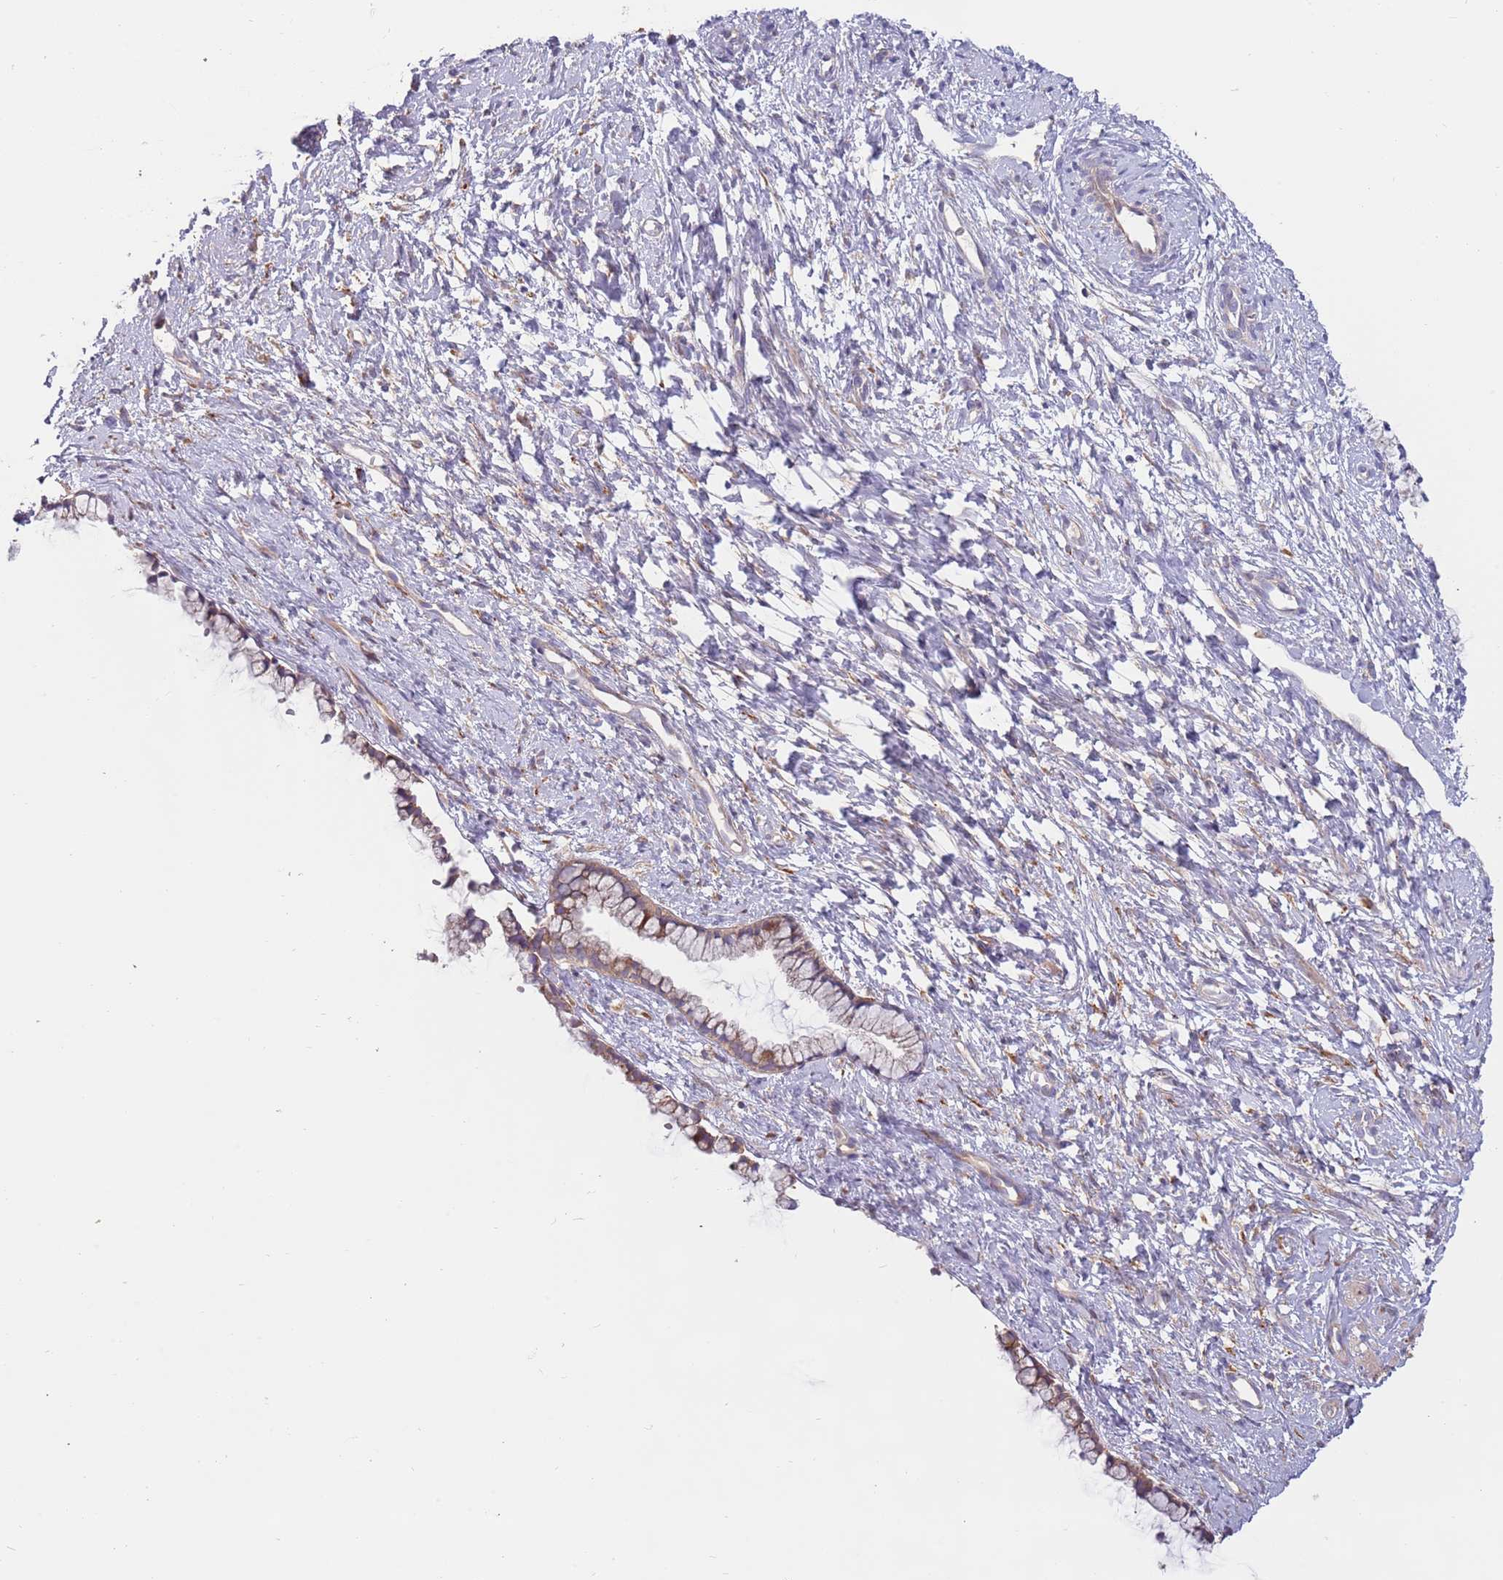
{"staining": {"intensity": "moderate", "quantity": "25%-75%", "location": "cytoplasmic/membranous"}, "tissue": "cervix", "cell_type": "Glandular cells", "image_type": "normal", "snomed": [{"axis": "morphology", "description": "Normal tissue, NOS"}, {"axis": "topography", "description": "Cervix"}], "caption": "Immunohistochemistry of normal cervix shows medium levels of moderate cytoplasmic/membranous staining in approximately 25%-75% of glandular cells.", "gene": "ARMCX6", "patient": {"sex": "female", "age": 57}}